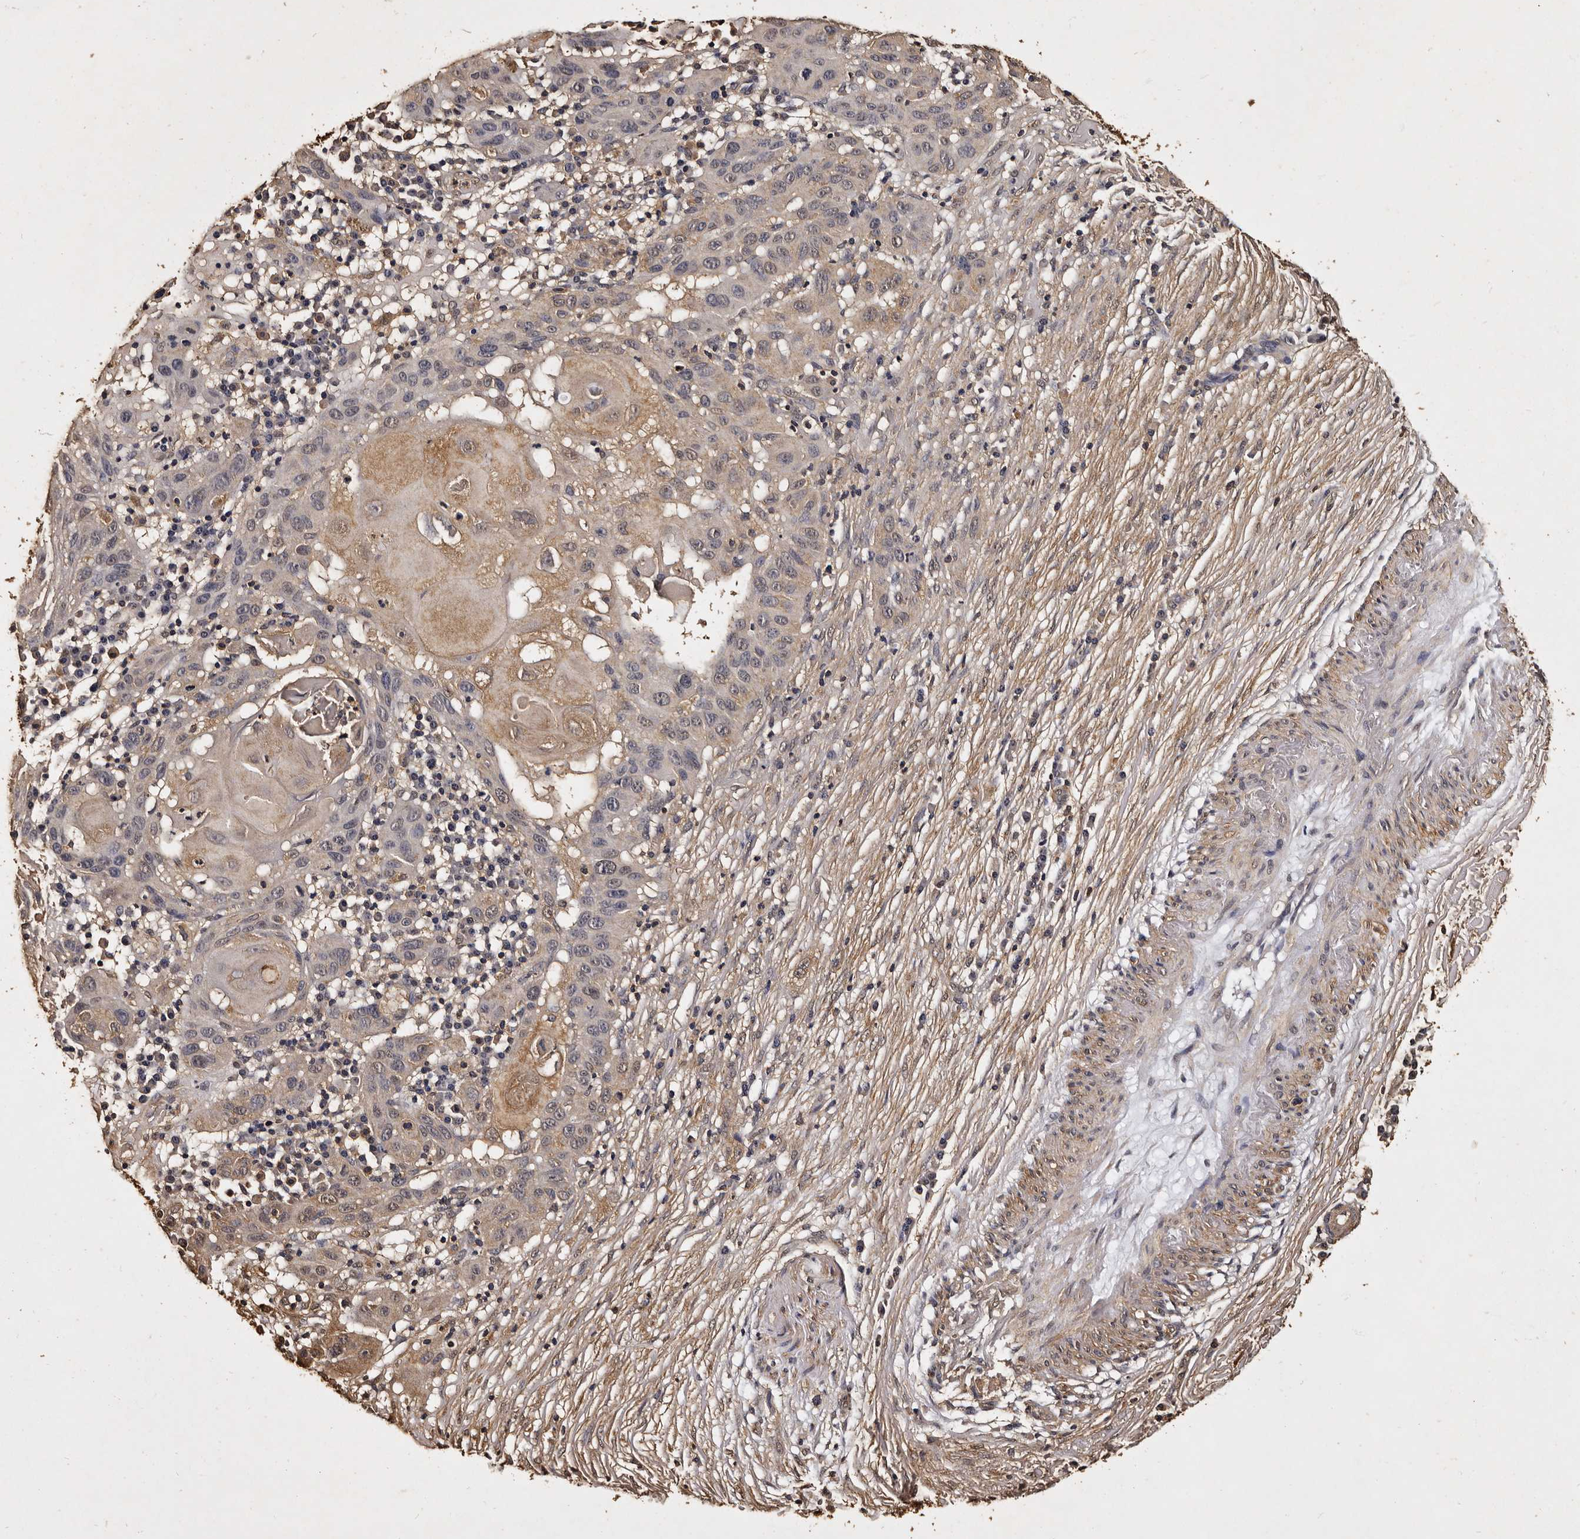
{"staining": {"intensity": "weak", "quantity": "<25%", "location": "cytoplasmic/membranous"}, "tissue": "skin cancer", "cell_type": "Tumor cells", "image_type": "cancer", "snomed": [{"axis": "morphology", "description": "Normal tissue, NOS"}, {"axis": "morphology", "description": "Squamous cell carcinoma, NOS"}, {"axis": "topography", "description": "Skin"}], "caption": "The micrograph demonstrates no staining of tumor cells in skin cancer (squamous cell carcinoma).", "gene": "PARS2", "patient": {"sex": "female", "age": 96}}